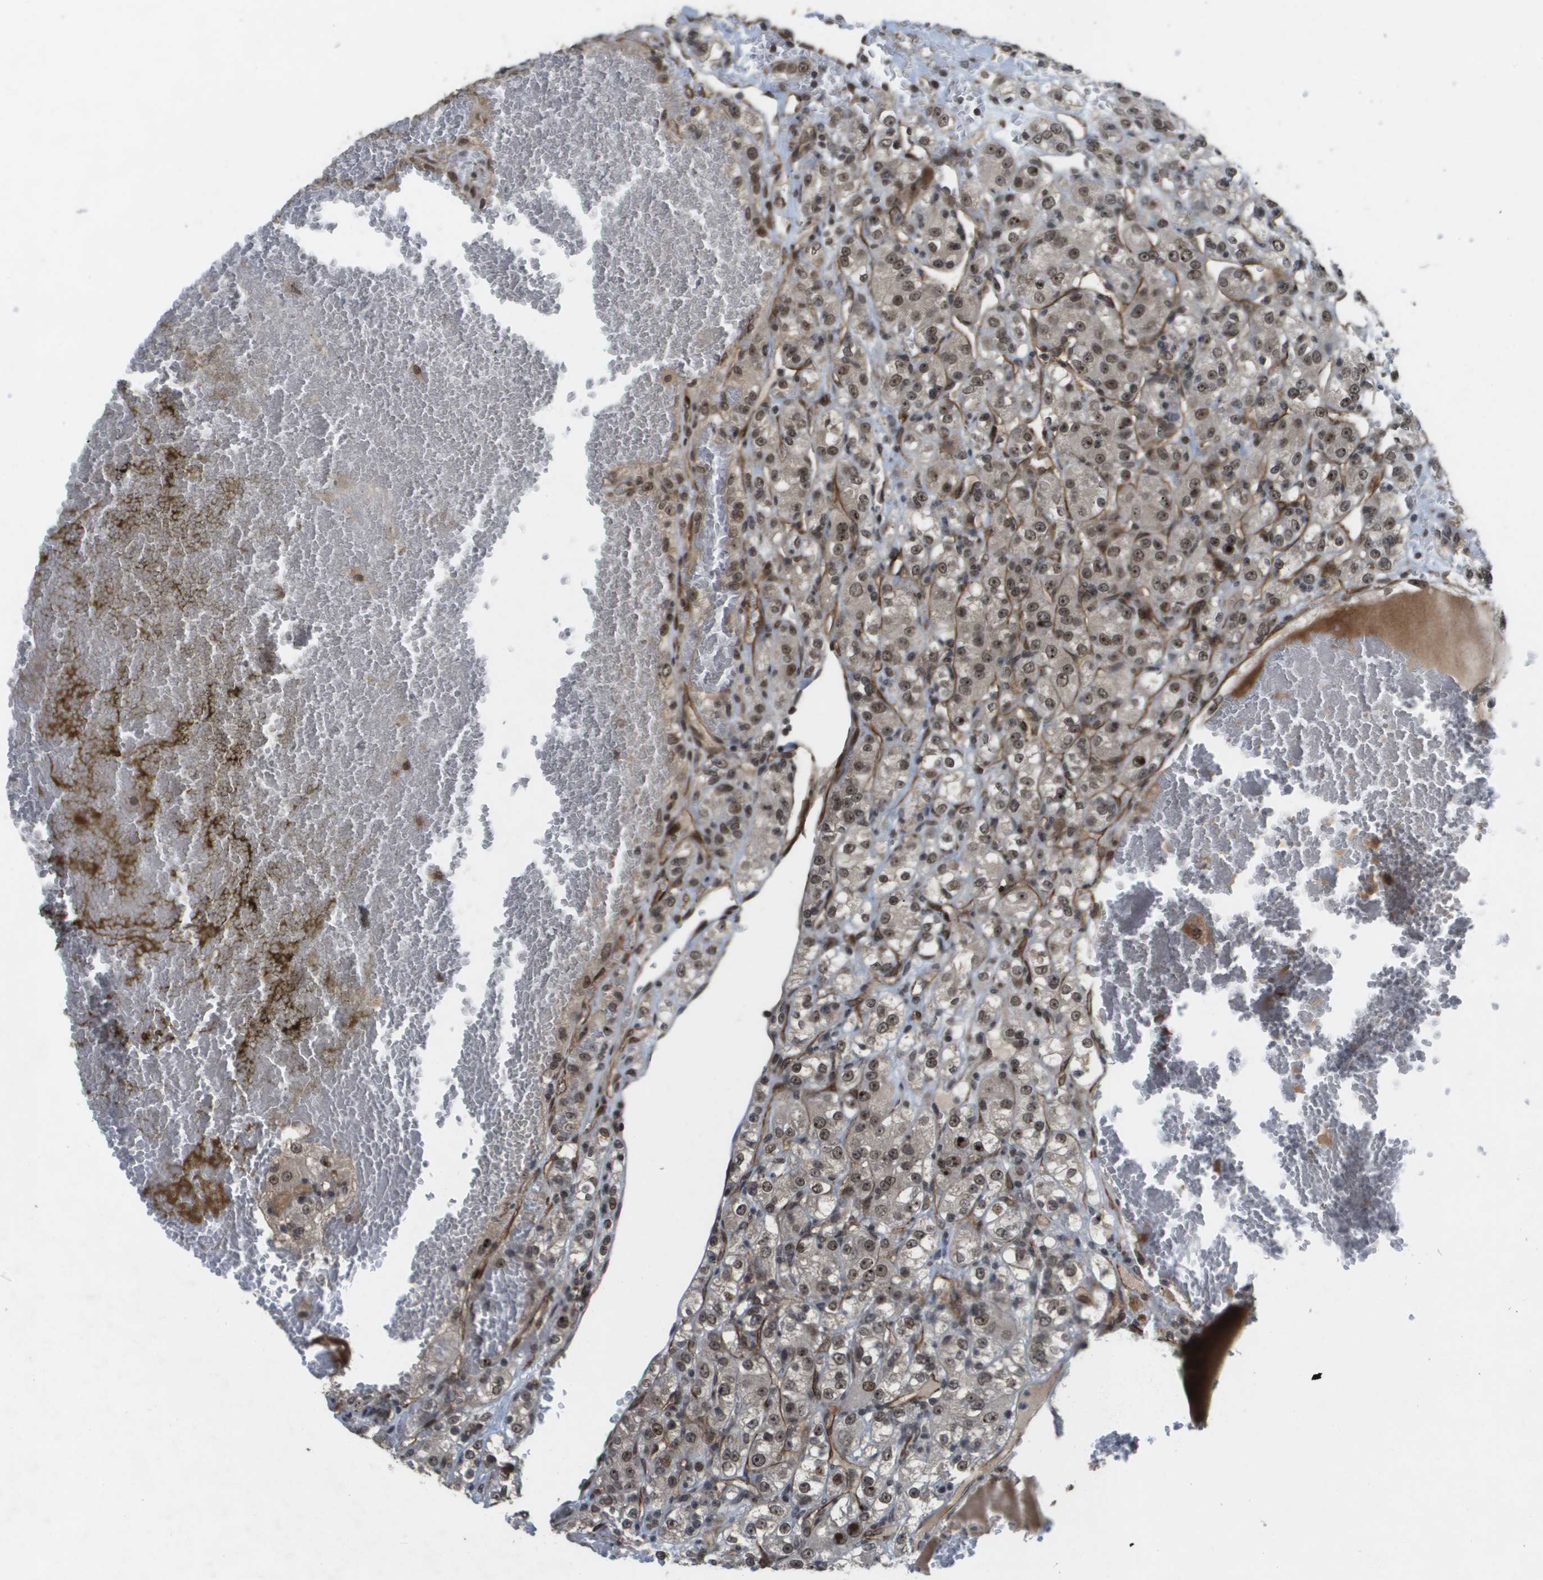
{"staining": {"intensity": "weak", "quantity": ">75%", "location": "nuclear"}, "tissue": "renal cancer", "cell_type": "Tumor cells", "image_type": "cancer", "snomed": [{"axis": "morphology", "description": "Normal tissue, NOS"}, {"axis": "morphology", "description": "Adenocarcinoma, NOS"}, {"axis": "topography", "description": "Kidney"}], "caption": "Immunohistochemistry (IHC) (DAB (3,3'-diaminobenzidine)) staining of renal cancer exhibits weak nuclear protein staining in approximately >75% of tumor cells. The protein of interest is shown in brown color, while the nuclei are stained blue.", "gene": "KAT5", "patient": {"sex": "male", "age": 61}}